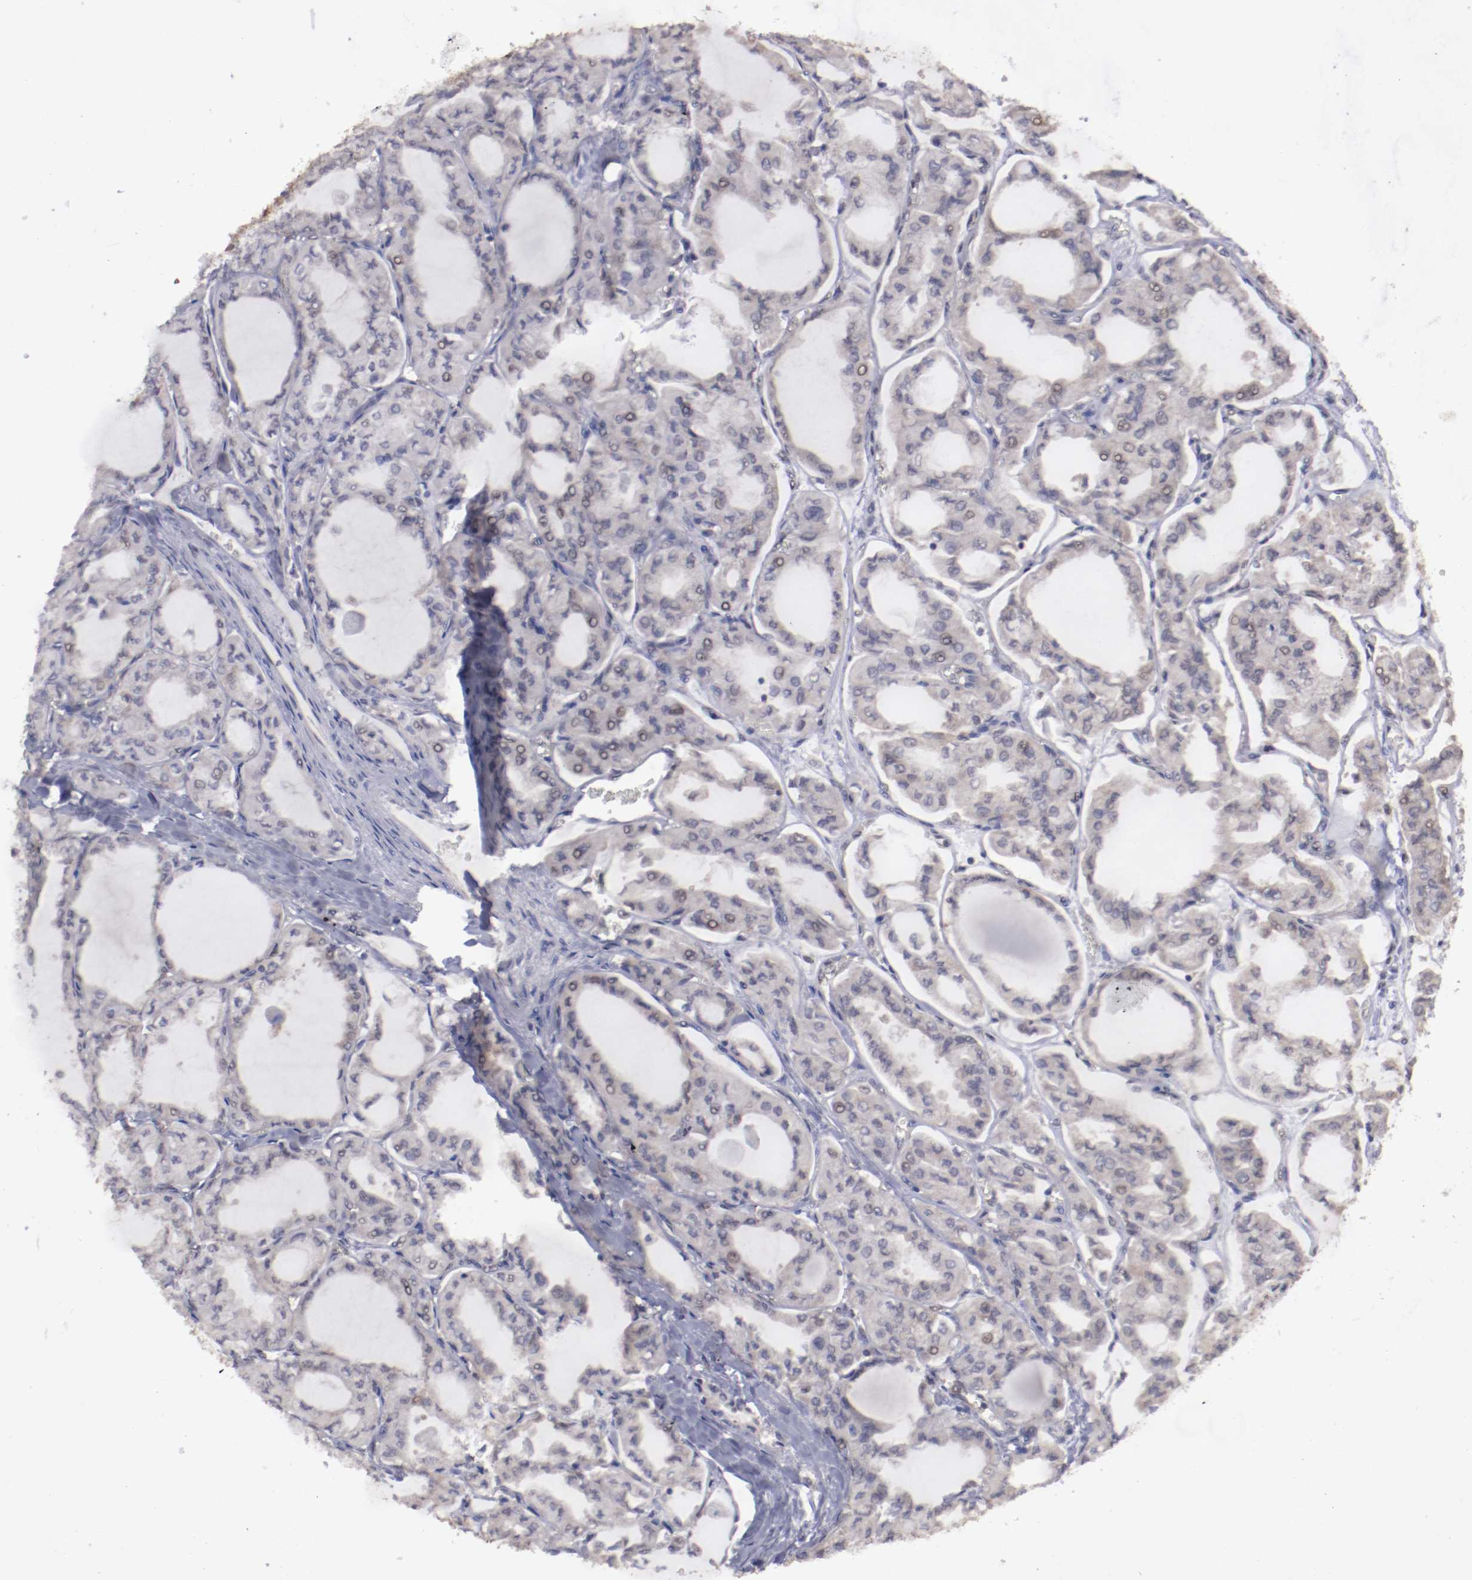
{"staining": {"intensity": "weak", "quantity": ">75%", "location": "cytoplasmic/membranous,nuclear"}, "tissue": "thyroid cancer", "cell_type": "Tumor cells", "image_type": "cancer", "snomed": [{"axis": "morphology", "description": "Papillary adenocarcinoma, NOS"}, {"axis": "topography", "description": "Thyroid gland"}], "caption": "Immunohistochemistry (IHC) photomicrograph of human thyroid cancer stained for a protein (brown), which shows low levels of weak cytoplasmic/membranous and nuclear expression in about >75% of tumor cells.", "gene": "ARNT", "patient": {"sex": "male", "age": 20}}